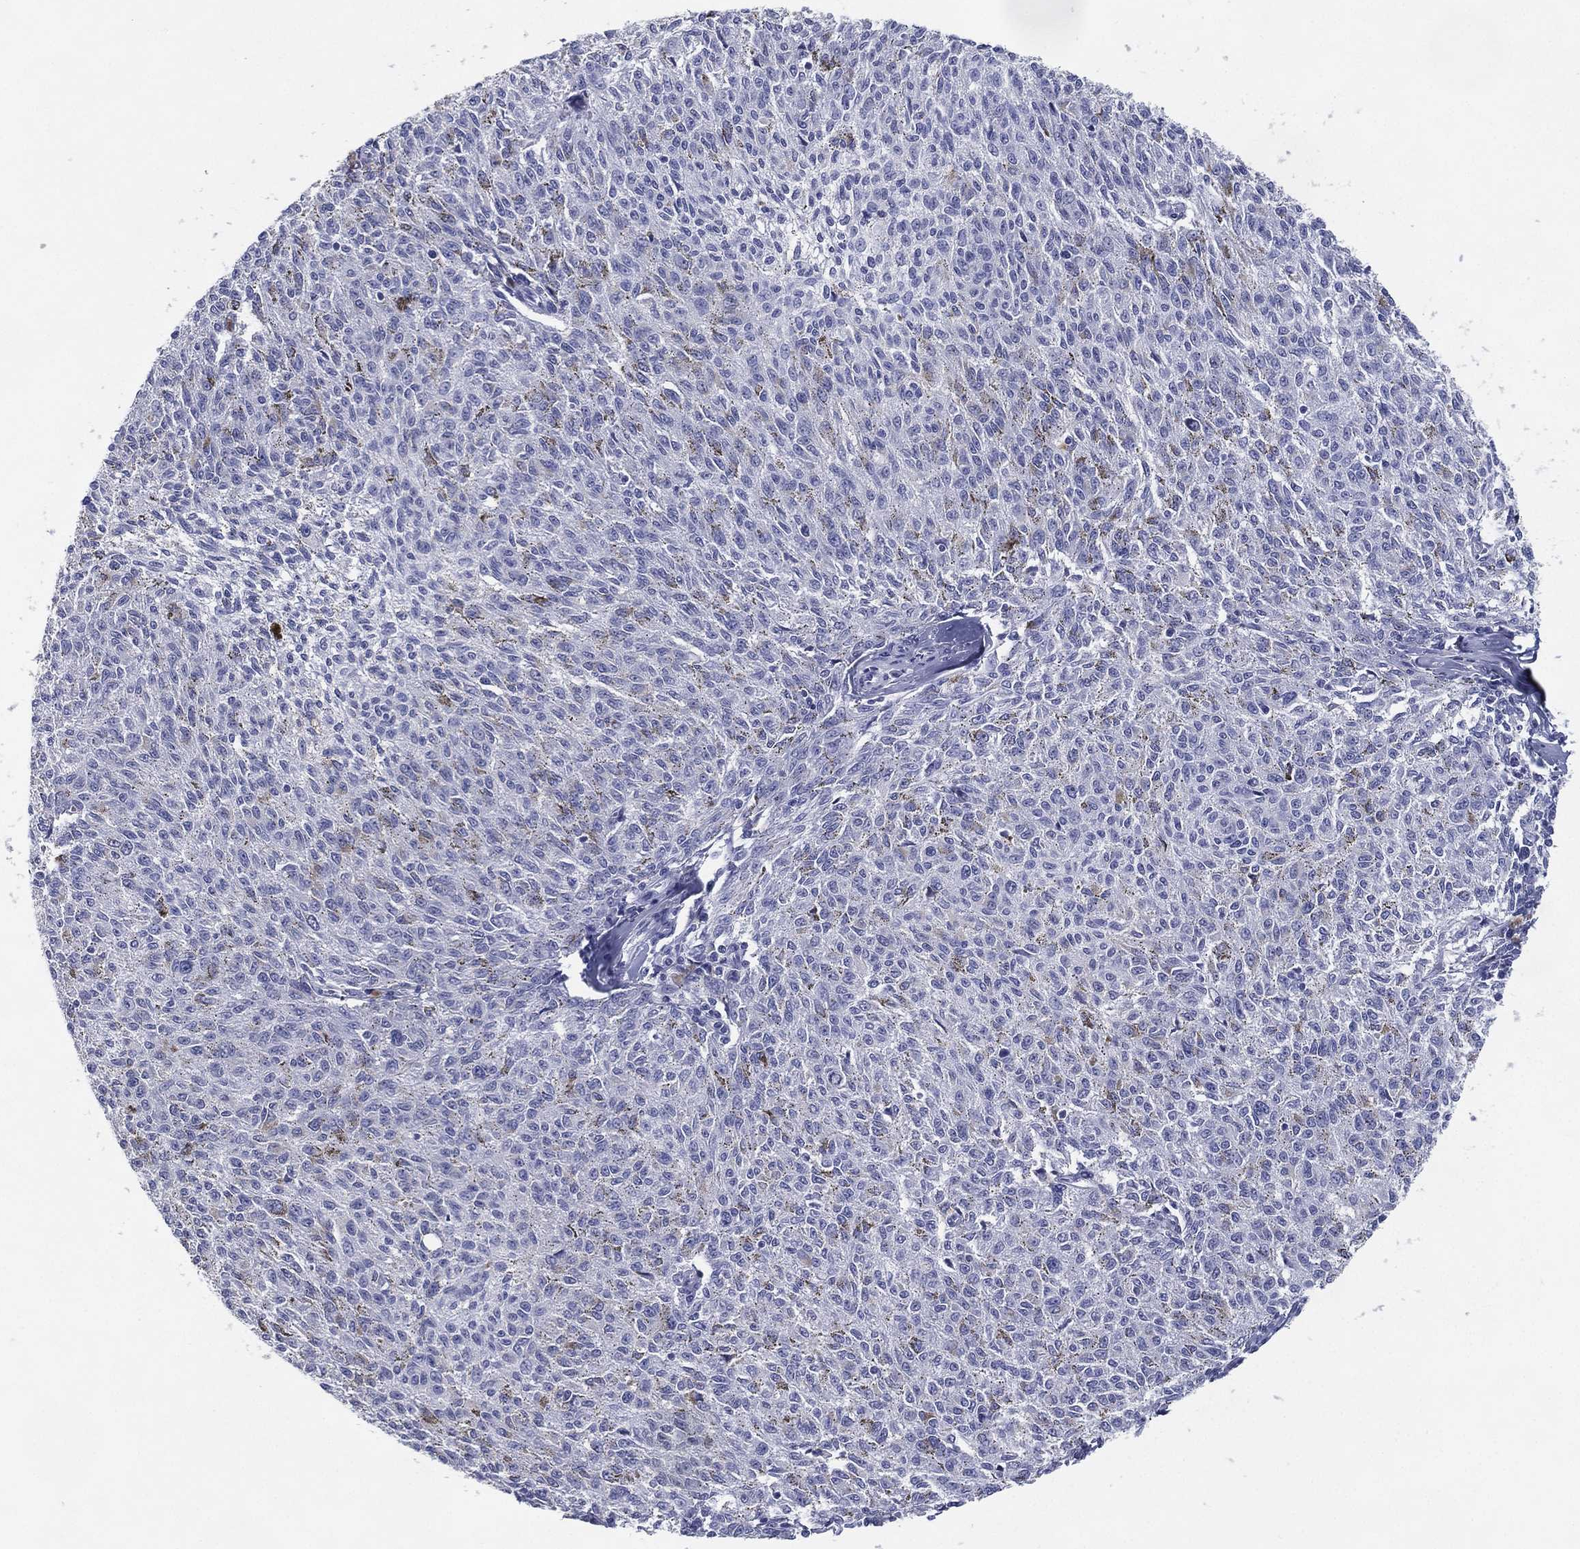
{"staining": {"intensity": "negative", "quantity": "none", "location": "none"}, "tissue": "melanoma", "cell_type": "Tumor cells", "image_type": "cancer", "snomed": [{"axis": "morphology", "description": "Malignant melanoma, NOS"}, {"axis": "topography", "description": "Skin"}], "caption": "Tumor cells show no significant protein expression in melanoma. (DAB (3,3'-diaminobenzidine) IHC visualized using brightfield microscopy, high magnification).", "gene": "KIF2C", "patient": {"sex": "female", "age": 72}}